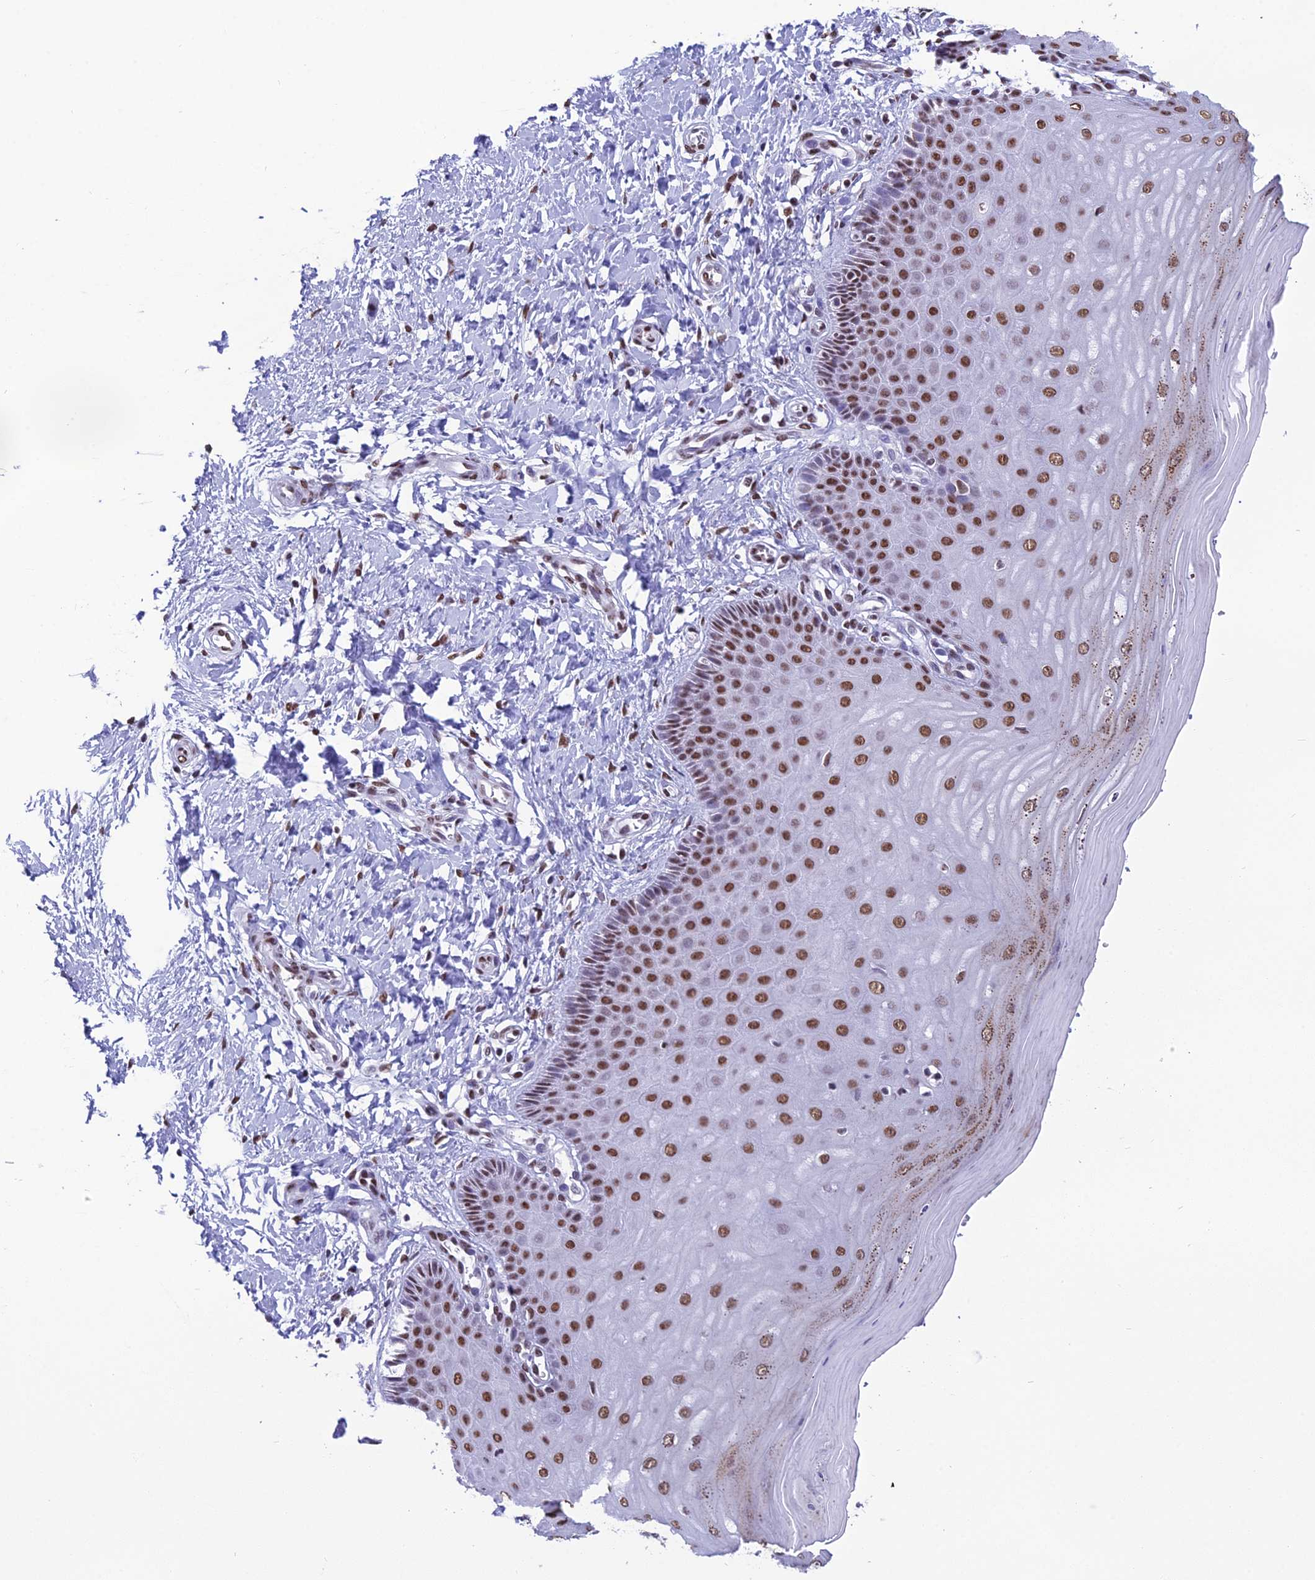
{"staining": {"intensity": "moderate", "quantity": ">75%", "location": "nuclear"}, "tissue": "cervix", "cell_type": "Glandular cells", "image_type": "normal", "snomed": [{"axis": "morphology", "description": "Normal tissue, NOS"}, {"axis": "topography", "description": "Cervix"}], "caption": "IHC (DAB) staining of normal human cervix exhibits moderate nuclear protein expression in about >75% of glandular cells.", "gene": "PRAMEF12", "patient": {"sex": "female", "age": 55}}